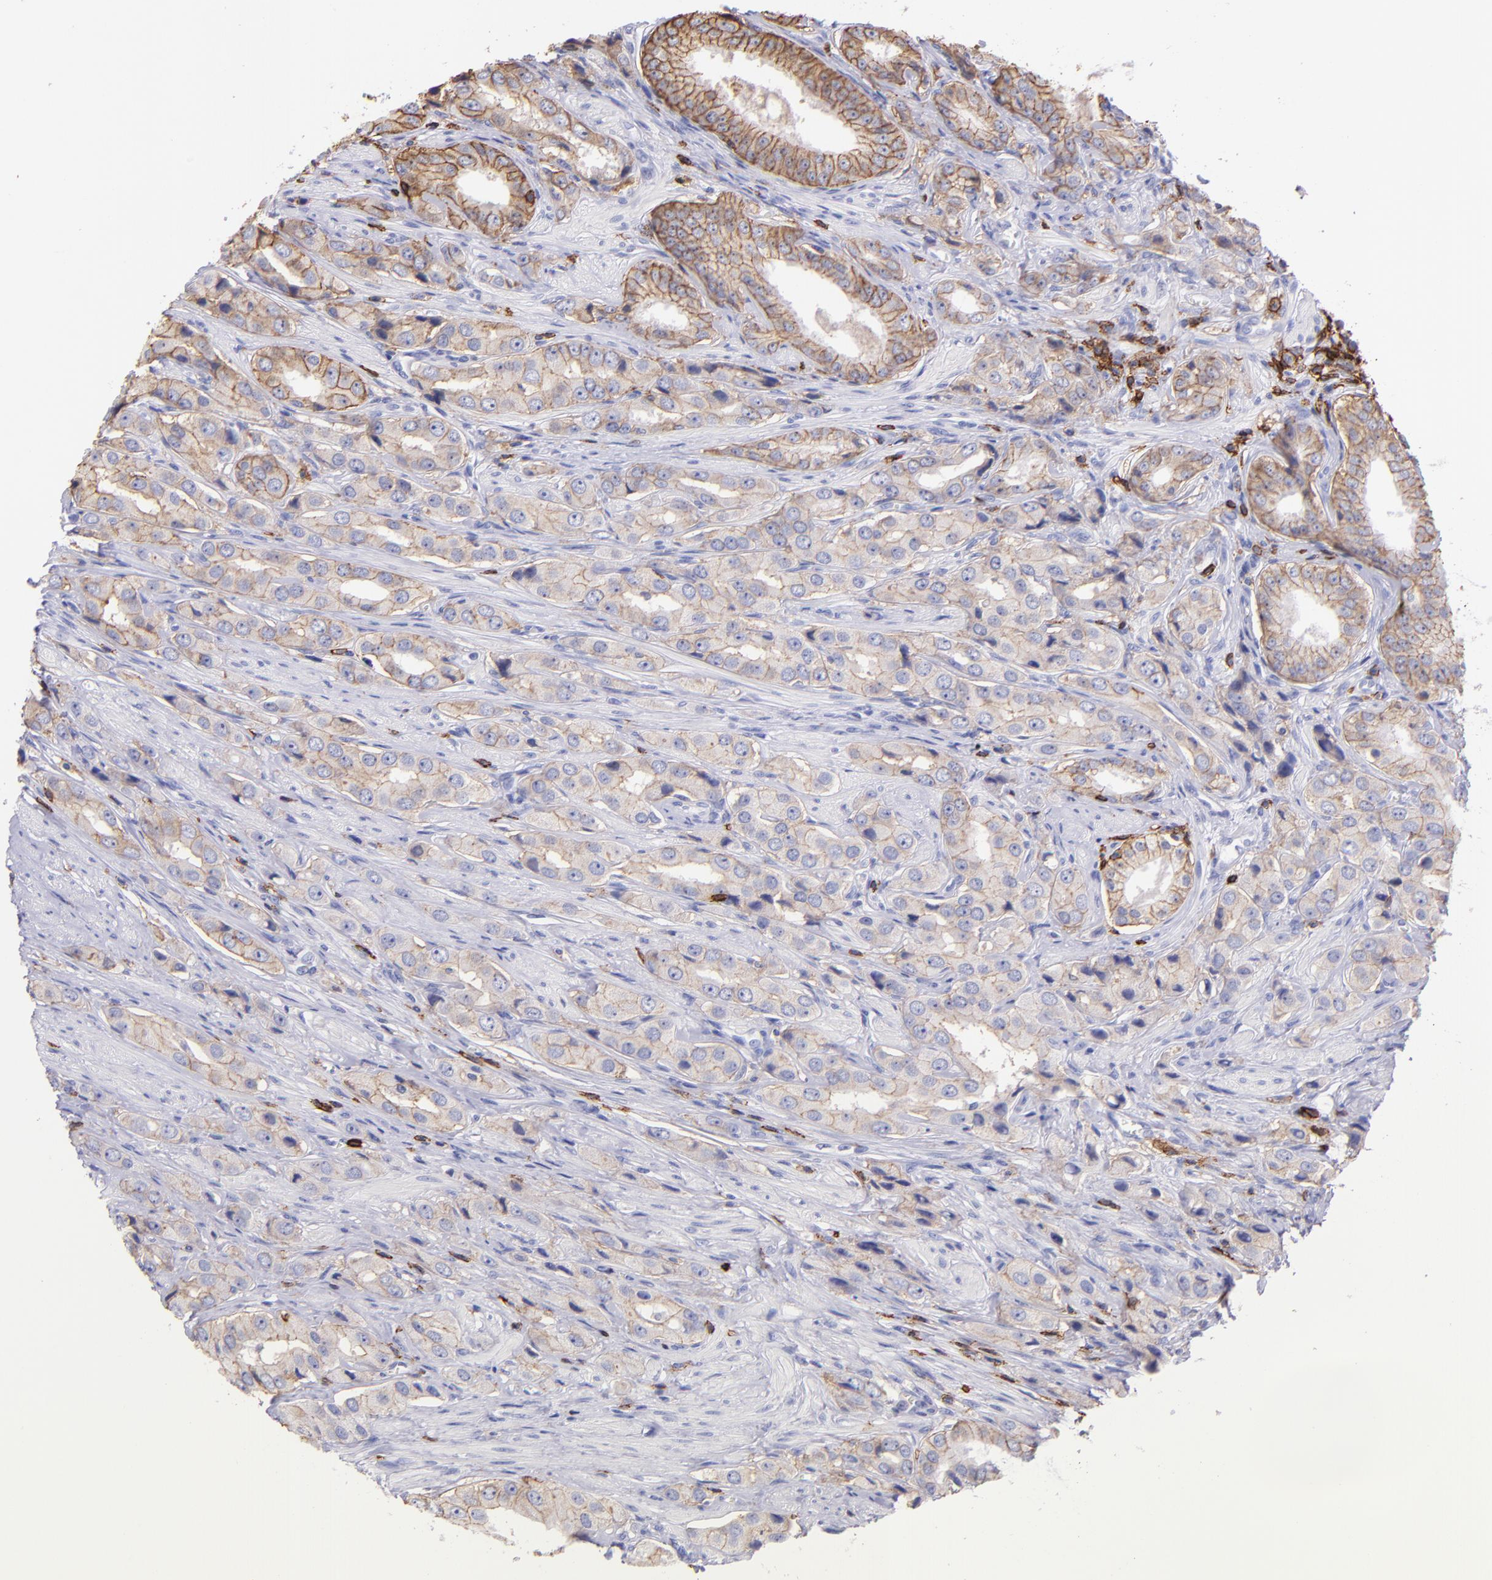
{"staining": {"intensity": "moderate", "quantity": "25%-75%", "location": "cytoplasmic/membranous"}, "tissue": "prostate cancer", "cell_type": "Tumor cells", "image_type": "cancer", "snomed": [{"axis": "morphology", "description": "Adenocarcinoma, Medium grade"}, {"axis": "topography", "description": "Prostate"}], "caption": "Prostate cancer stained with DAB (3,3'-diaminobenzidine) immunohistochemistry shows medium levels of moderate cytoplasmic/membranous expression in approximately 25%-75% of tumor cells.", "gene": "SPN", "patient": {"sex": "male", "age": 53}}